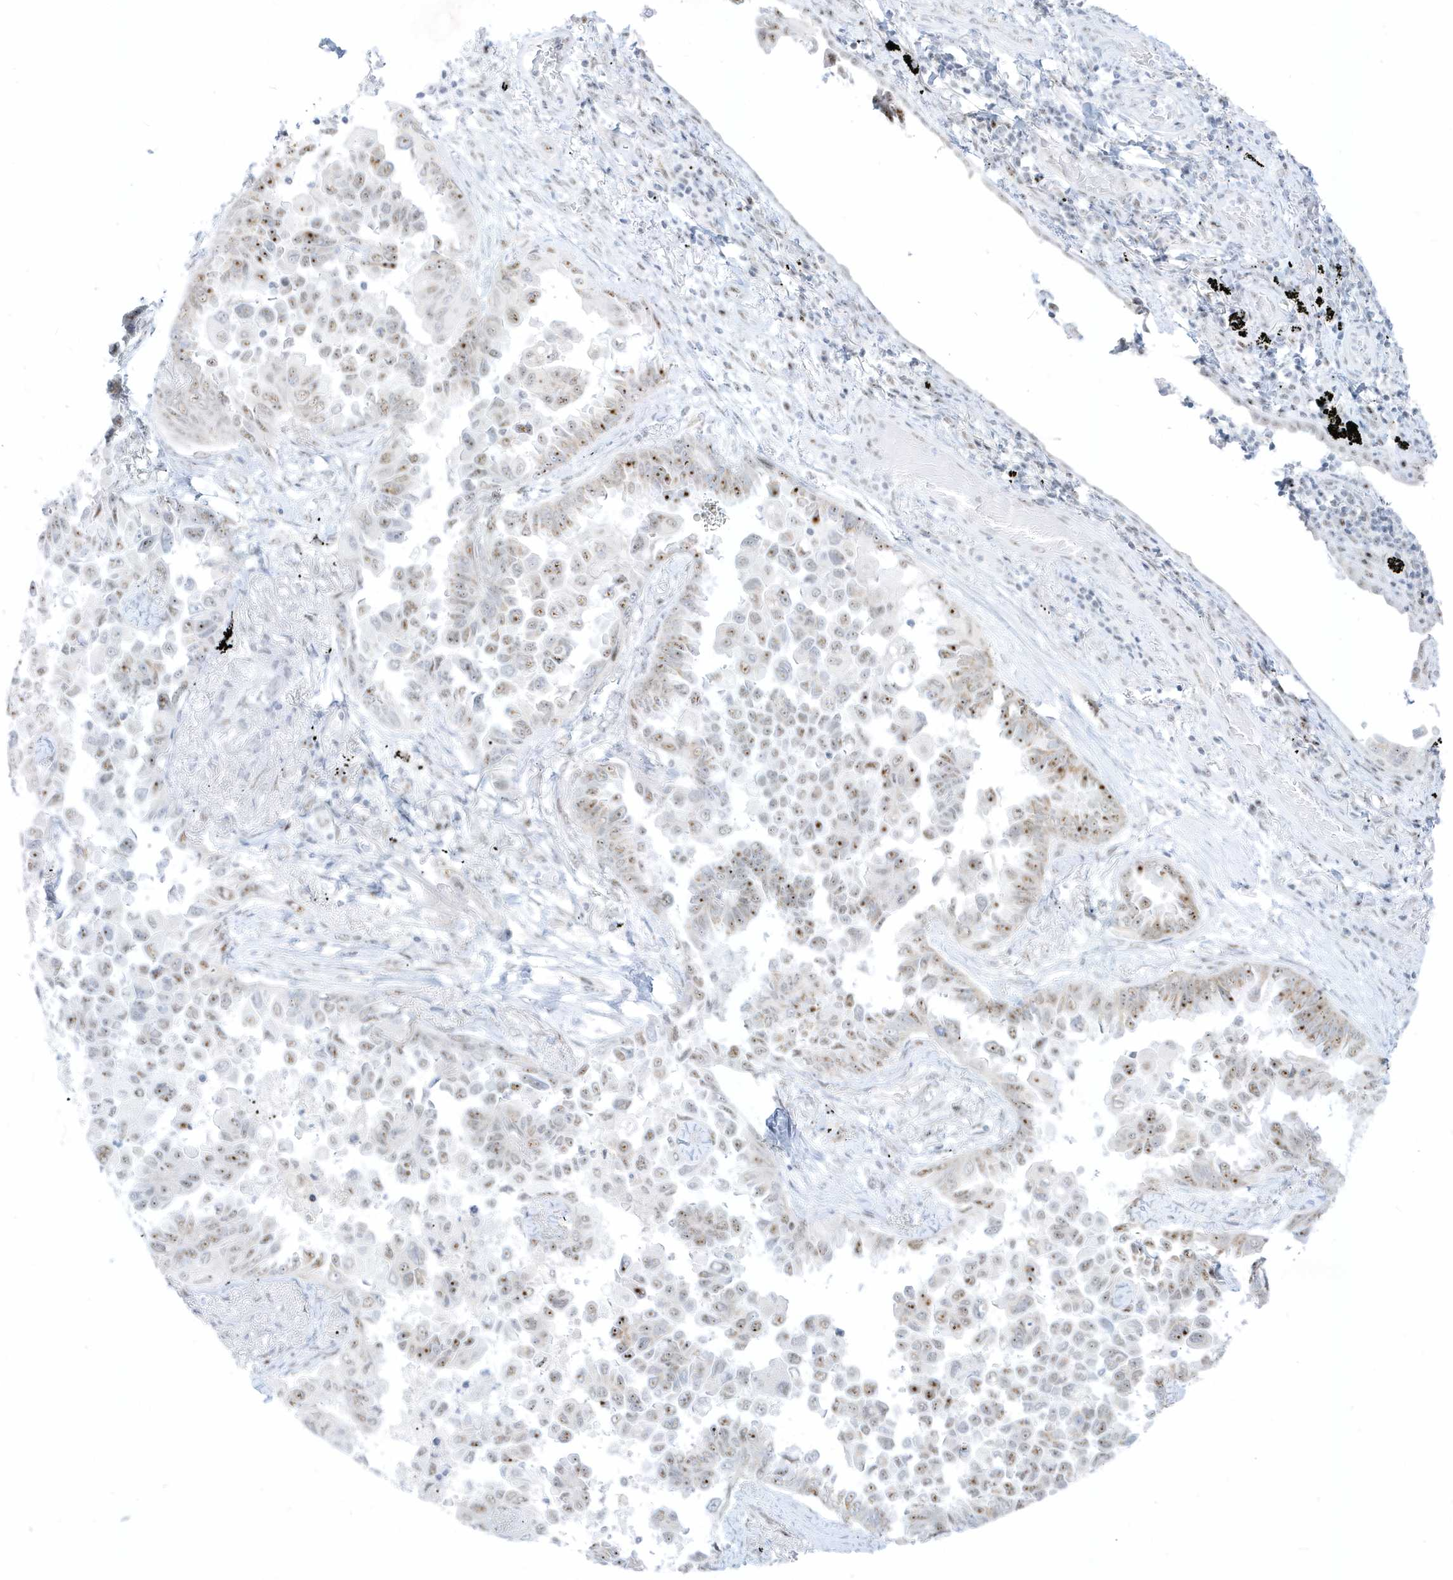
{"staining": {"intensity": "moderate", "quantity": ">75%", "location": "nuclear"}, "tissue": "lung cancer", "cell_type": "Tumor cells", "image_type": "cancer", "snomed": [{"axis": "morphology", "description": "Adenocarcinoma, NOS"}, {"axis": "topography", "description": "Lung"}], "caption": "Immunohistochemical staining of lung adenocarcinoma shows moderate nuclear protein positivity in approximately >75% of tumor cells. The protein is shown in brown color, while the nuclei are stained blue.", "gene": "PLEKHN1", "patient": {"sex": "female", "age": 67}}